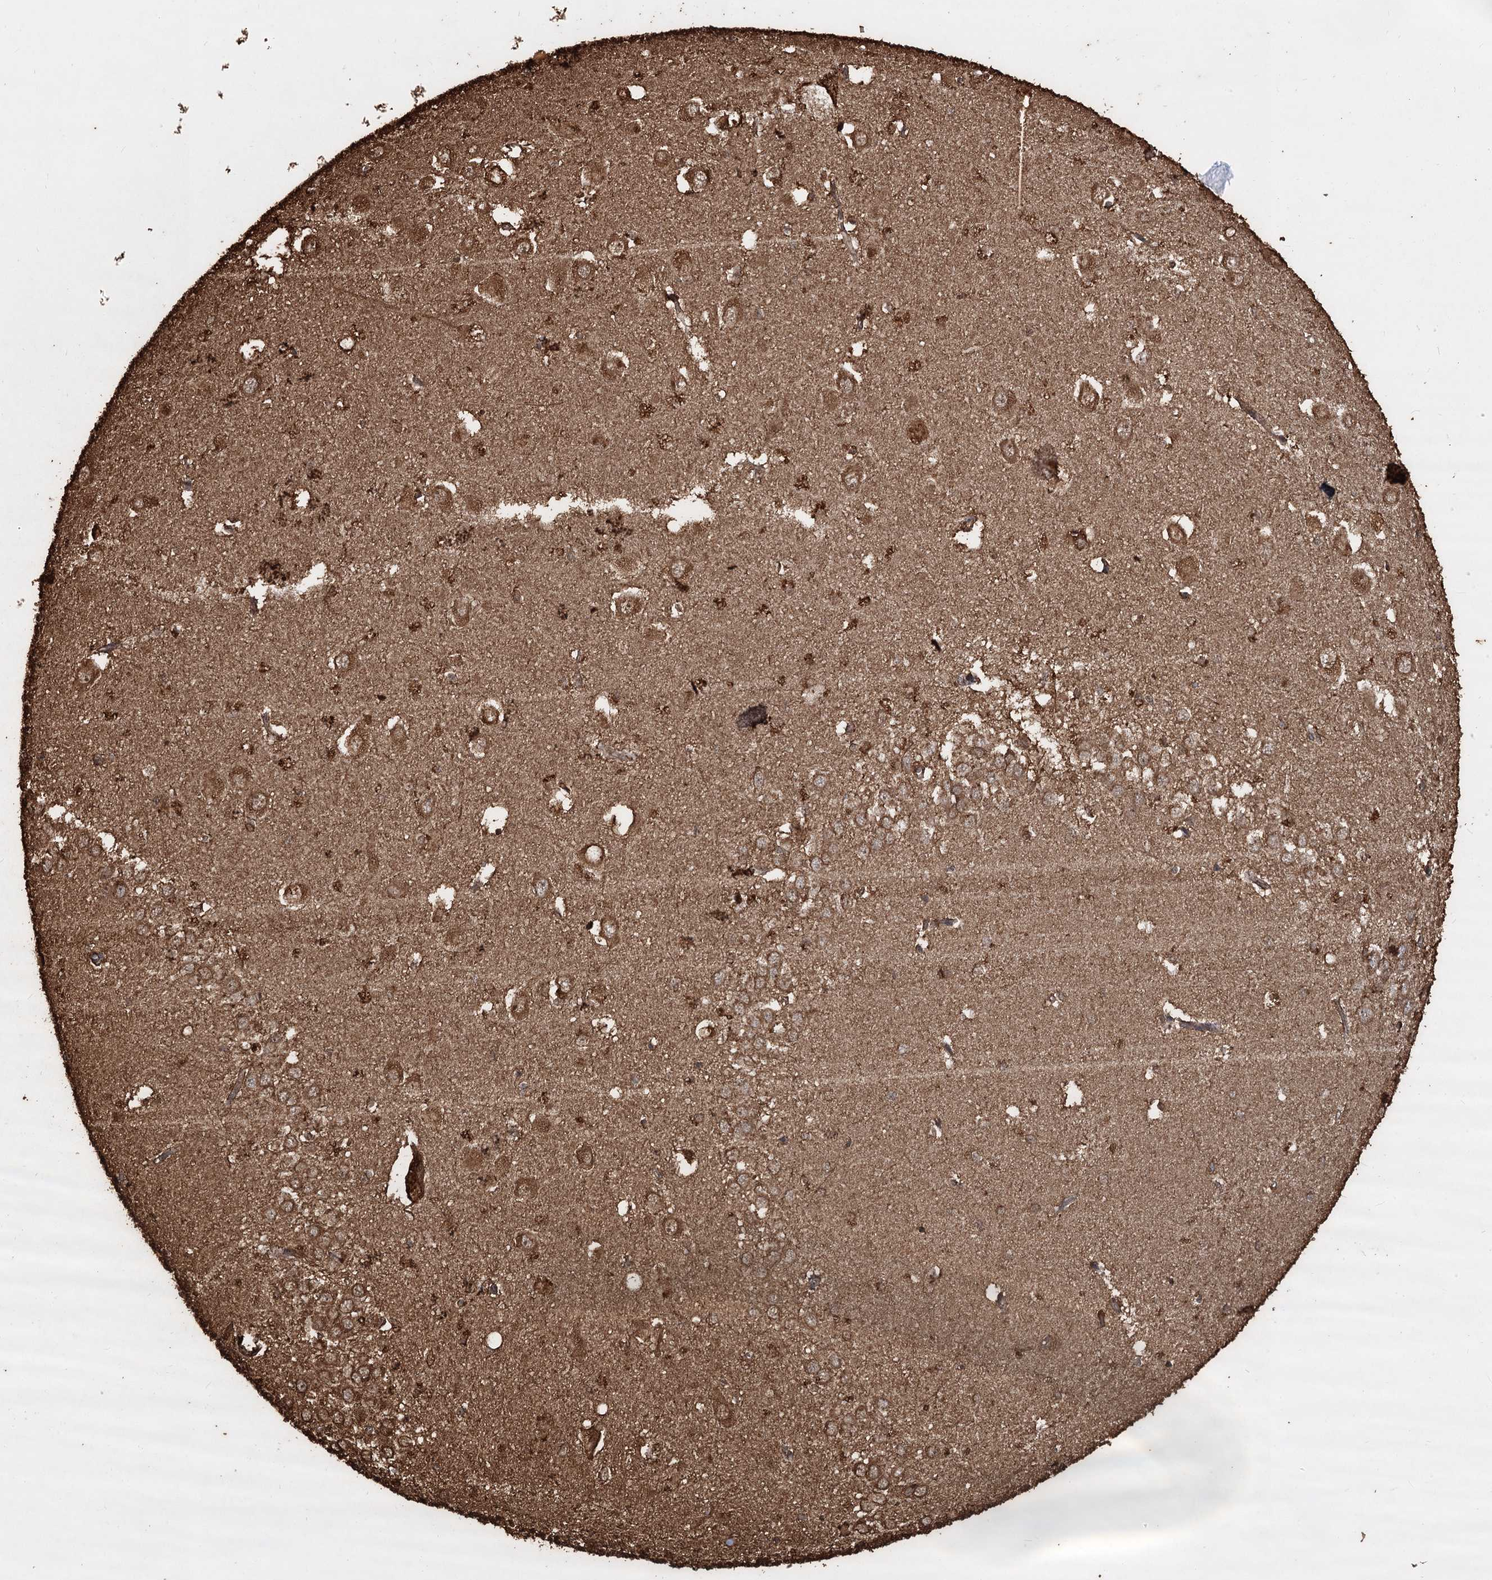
{"staining": {"intensity": "moderate", "quantity": ">75%", "location": "cytoplasmic/membranous"}, "tissue": "hippocampus", "cell_type": "Glial cells", "image_type": "normal", "snomed": [{"axis": "morphology", "description": "Normal tissue, NOS"}, {"axis": "topography", "description": "Hippocampus"}], "caption": "A brown stain shows moderate cytoplasmic/membranous expression of a protein in glial cells of unremarkable human hippocampus. The staining is performed using DAB brown chromogen to label protein expression. The nuclei are counter-stained blue using hematoxylin.", "gene": "PIK3C2A", "patient": {"sex": "female", "age": 64}}